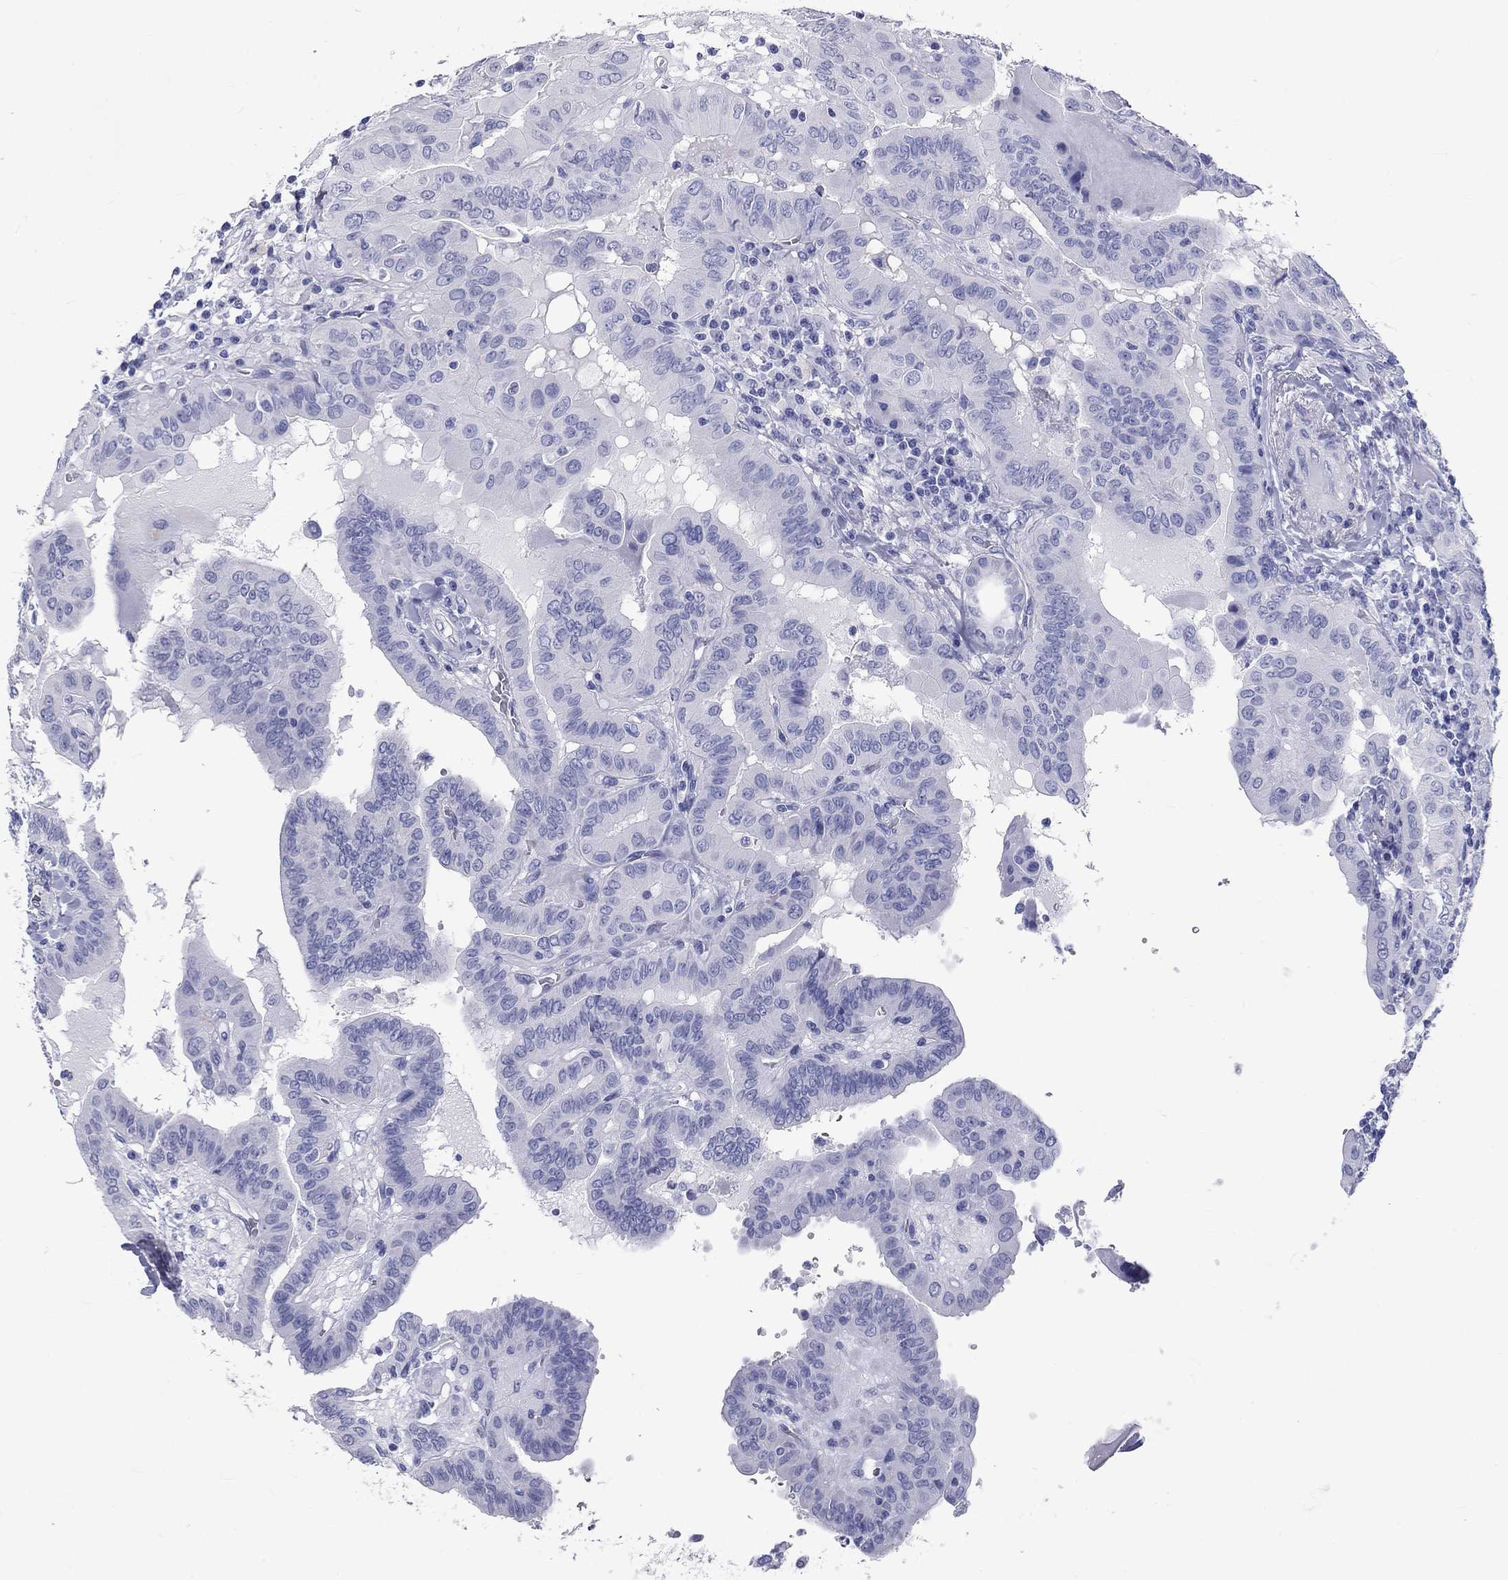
{"staining": {"intensity": "negative", "quantity": "none", "location": "none"}, "tissue": "thyroid cancer", "cell_type": "Tumor cells", "image_type": "cancer", "snomed": [{"axis": "morphology", "description": "Papillary adenocarcinoma, NOS"}, {"axis": "topography", "description": "Thyroid gland"}], "caption": "Immunohistochemistry (IHC) photomicrograph of neoplastic tissue: human thyroid papillary adenocarcinoma stained with DAB (3,3'-diaminobenzidine) displays no significant protein expression in tumor cells.", "gene": "DNALI1", "patient": {"sex": "female", "age": 37}}